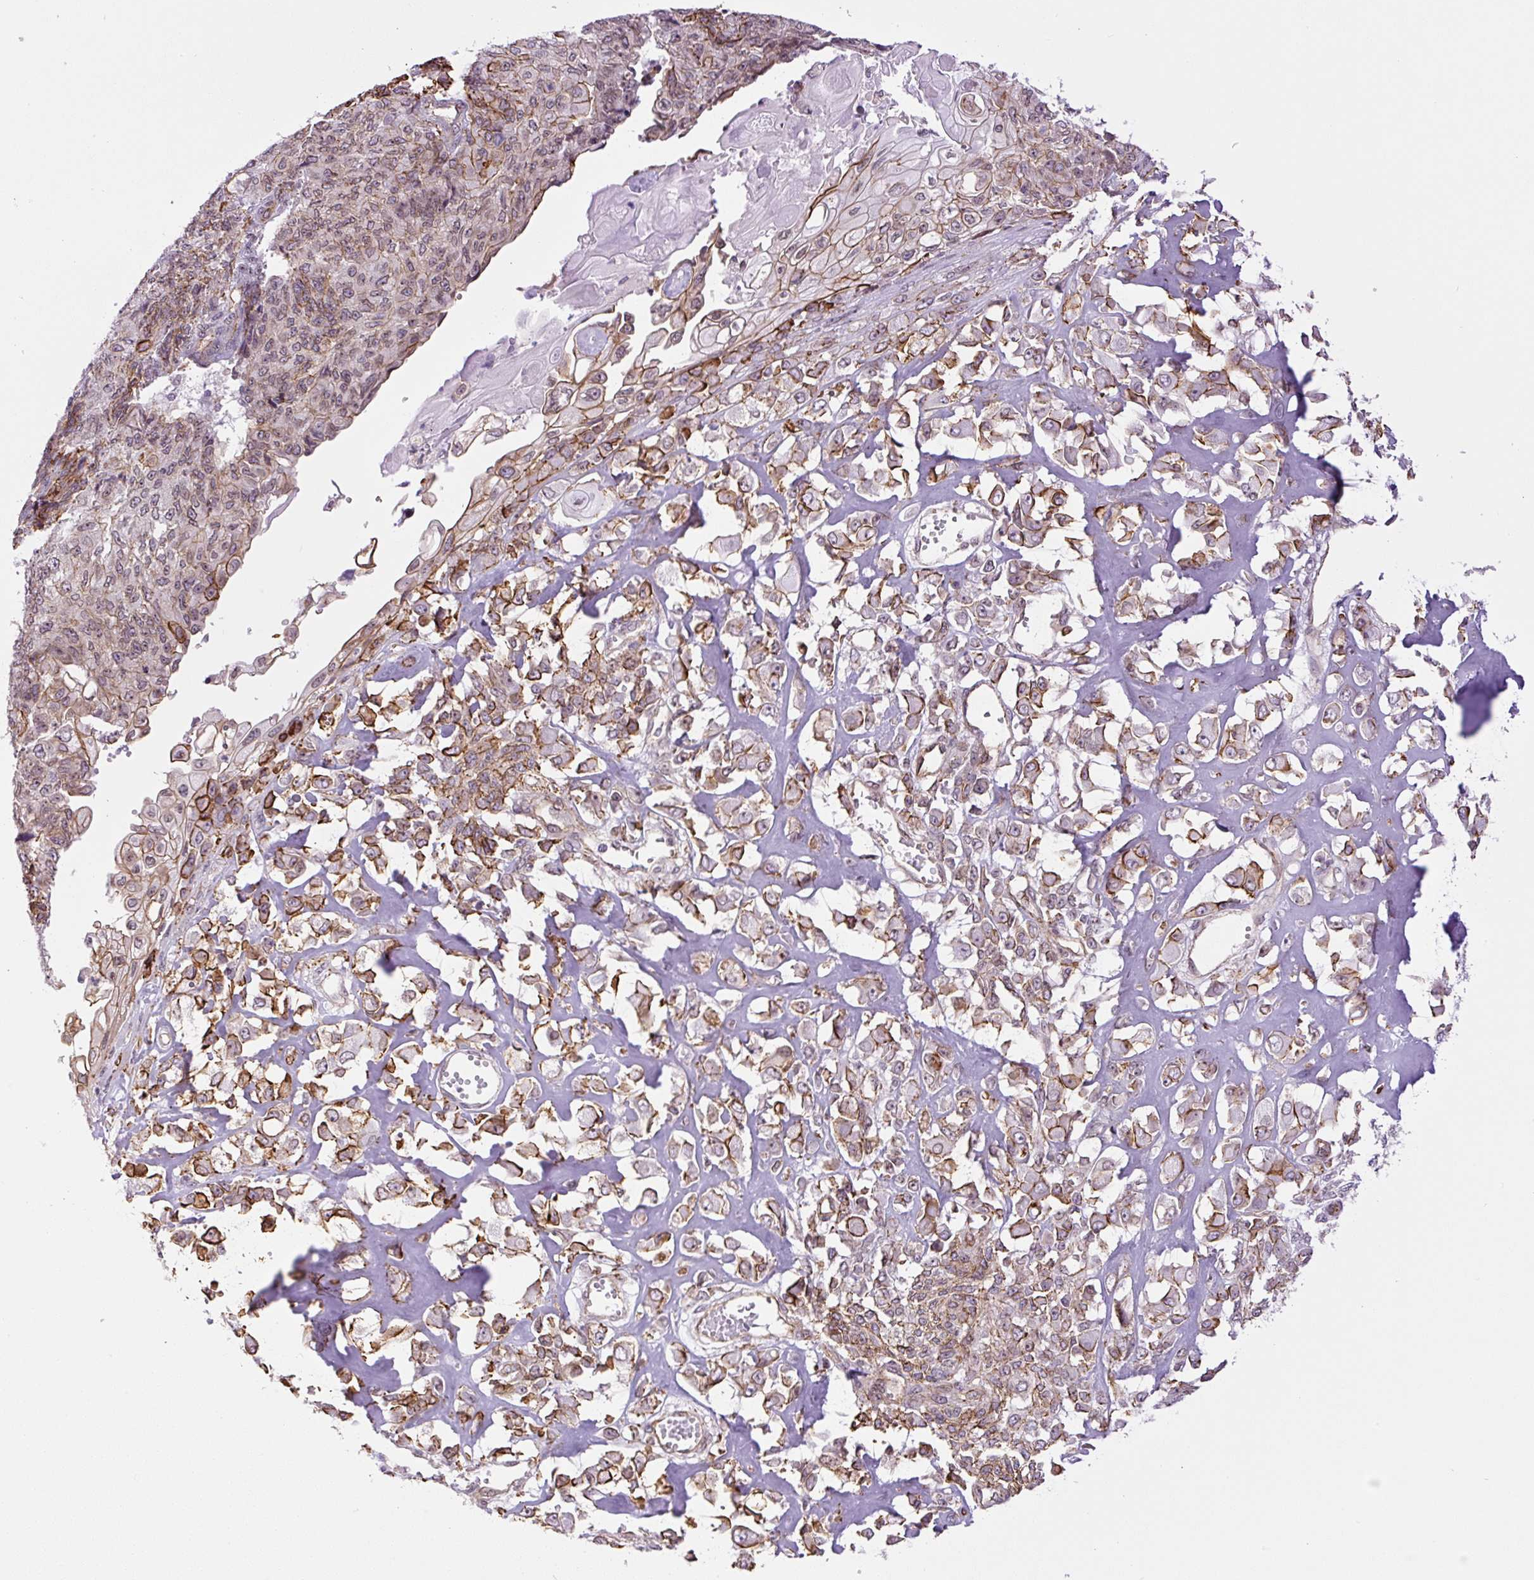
{"staining": {"intensity": "moderate", "quantity": "25%-75%", "location": "cytoplasmic/membranous"}, "tissue": "endometrial cancer", "cell_type": "Tumor cells", "image_type": "cancer", "snomed": [{"axis": "morphology", "description": "Adenocarcinoma, NOS"}, {"axis": "topography", "description": "Endometrium"}], "caption": "Tumor cells exhibit medium levels of moderate cytoplasmic/membranous staining in about 25%-75% of cells in endometrial cancer.", "gene": "MYO5C", "patient": {"sex": "female", "age": 32}}